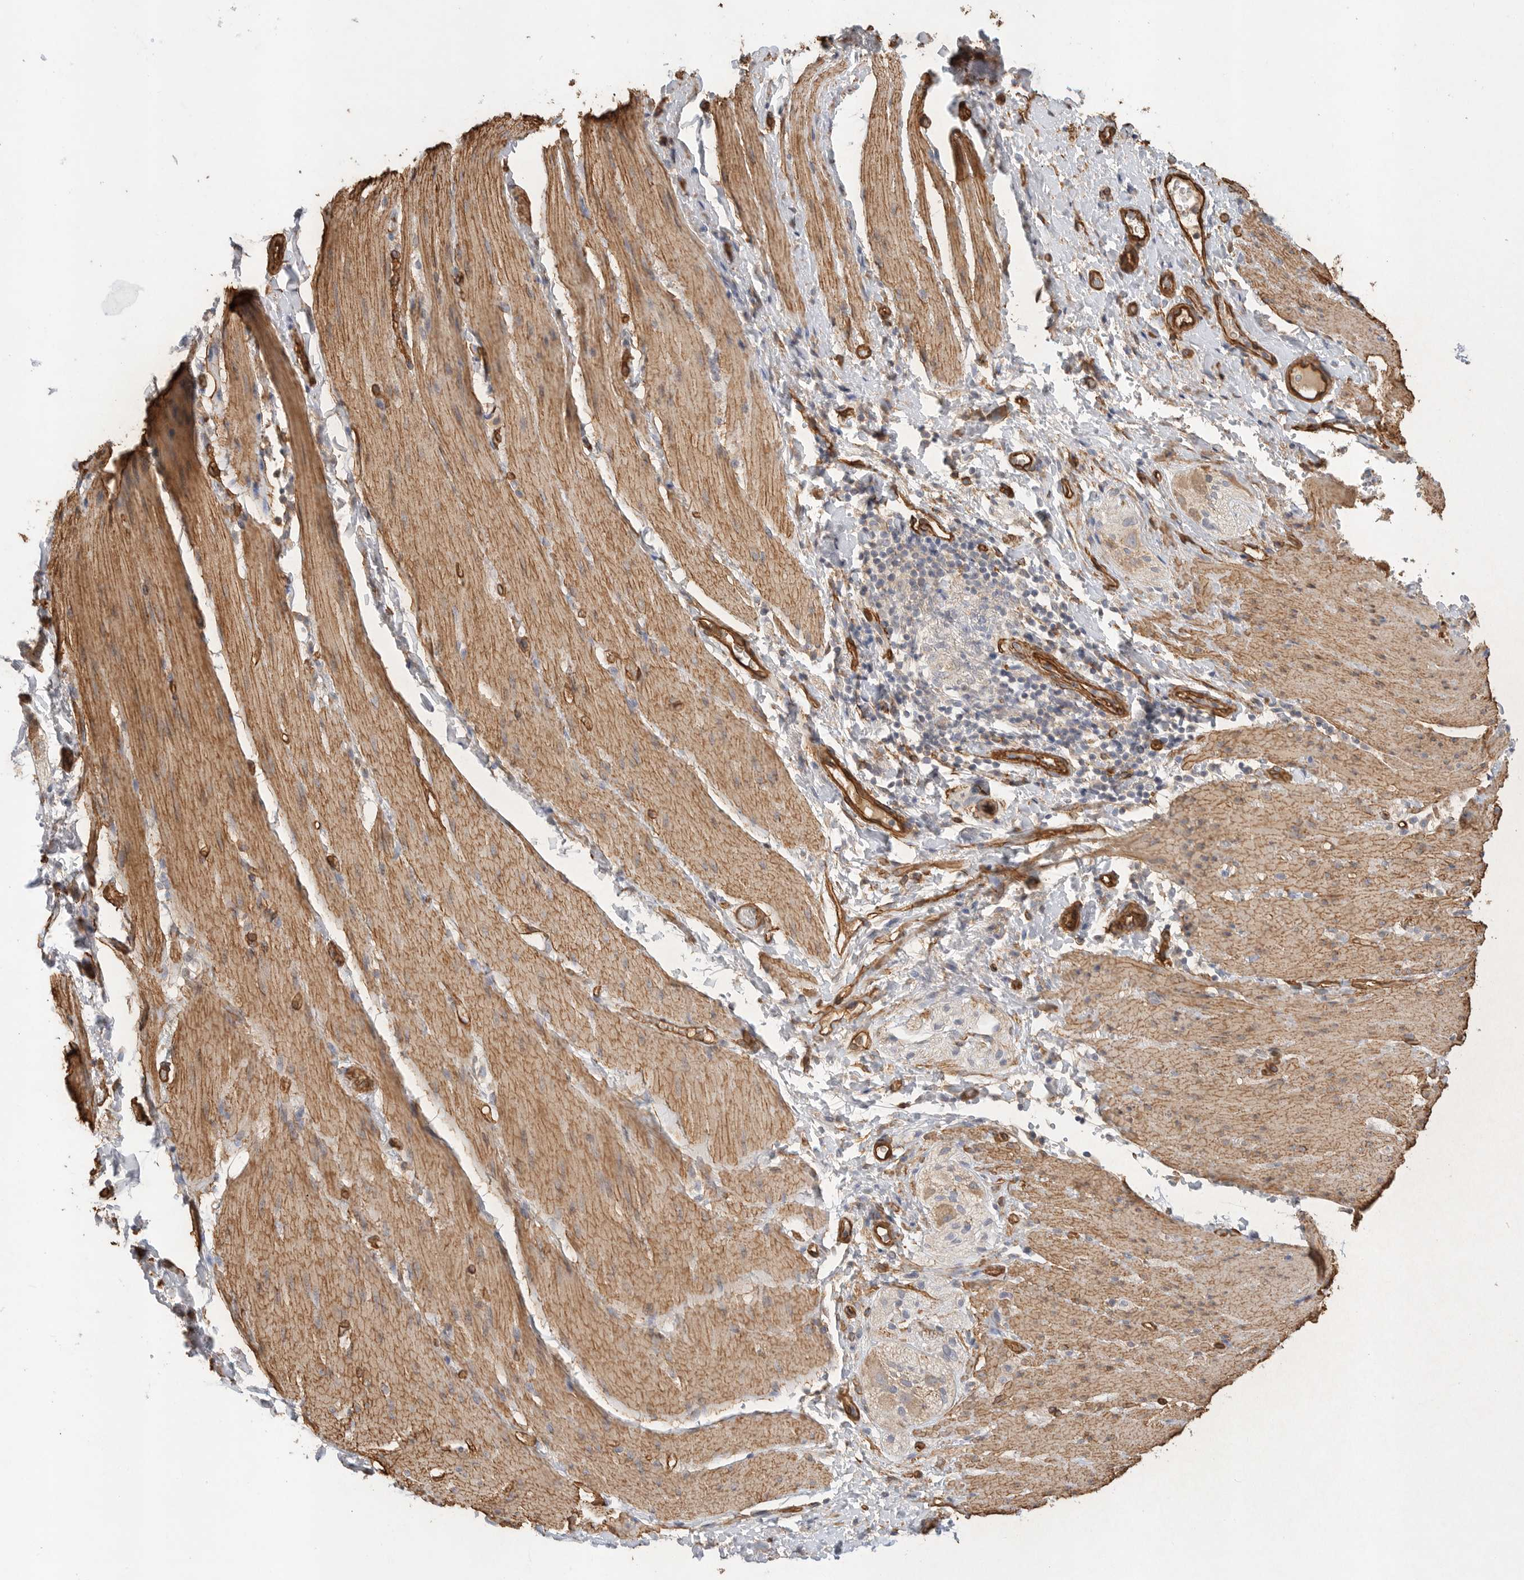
{"staining": {"intensity": "moderate", "quantity": ">75%", "location": "cytoplasmic/membranous"}, "tissue": "smooth muscle", "cell_type": "Smooth muscle cells", "image_type": "normal", "snomed": [{"axis": "morphology", "description": "Normal tissue, NOS"}, {"axis": "topography", "description": "Smooth muscle"}, {"axis": "topography", "description": "Small intestine"}], "caption": "Immunohistochemical staining of normal human smooth muscle displays >75% levels of moderate cytoplasmic/membranous protein positivity in approximately >75% of smooth muscle cells.", "gene": "JMJD4", "patient": {"sex": "female", "age": 84}}